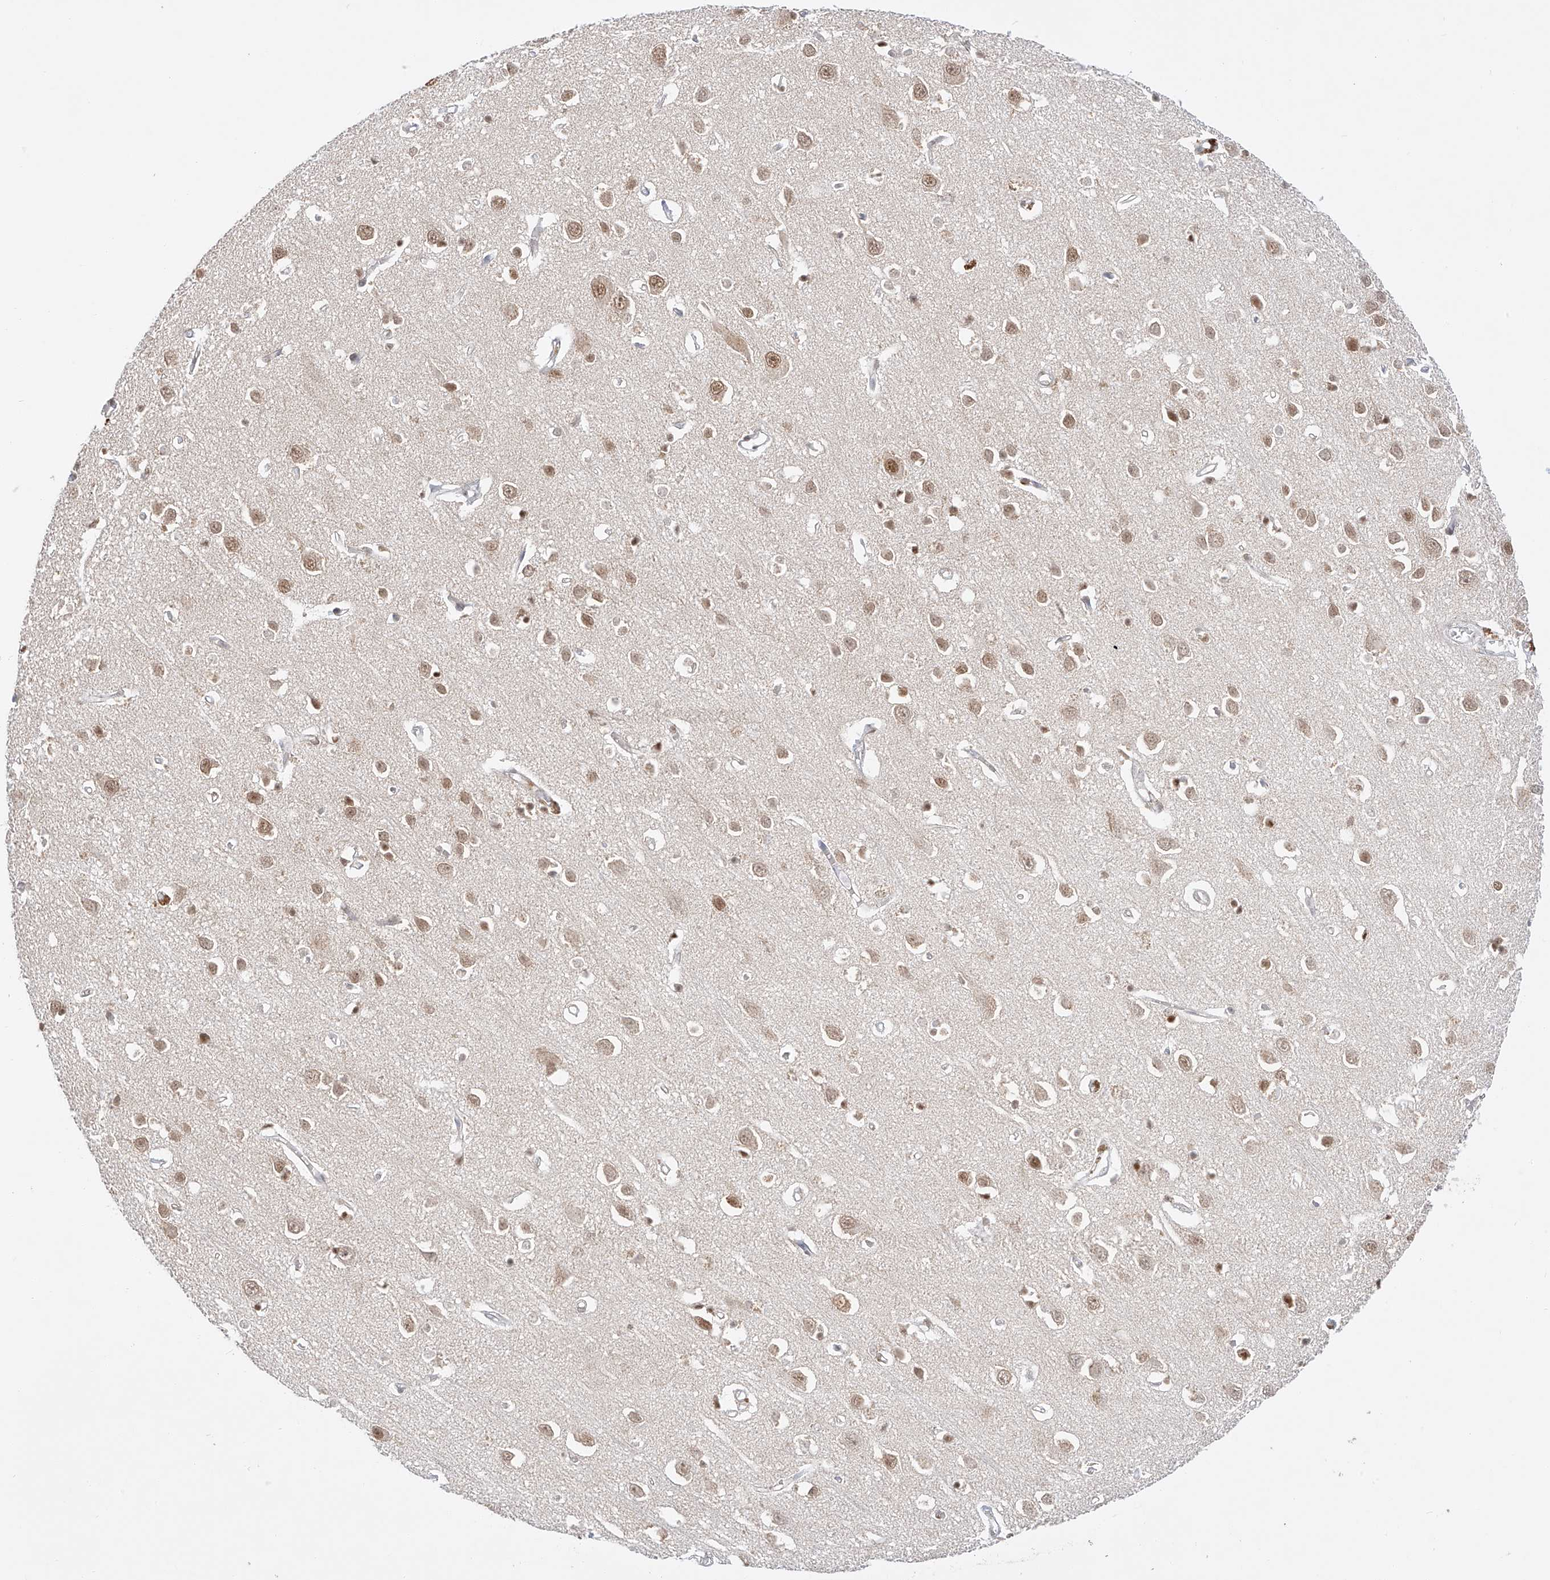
{"staining": {"intensity": "weak", "quantity": "<25%", "location": "nuclear"}, "tissue": "cerebral cortex", "cell_type": "Endothelial cells", "image_type": "normal", "snomed": [{"axis": "morphology", "description": "Normal tissue, NOS"}, {"axis": "topography", "description": "Cerebral cortex"}], "caption": "IHC photomicrograph of normal human cerebral cortex stained for a protein (brown), which exhibits no staining in endothelial cells.", "gene": "POGK", "patient": {"sex": "female", "age": 64}}